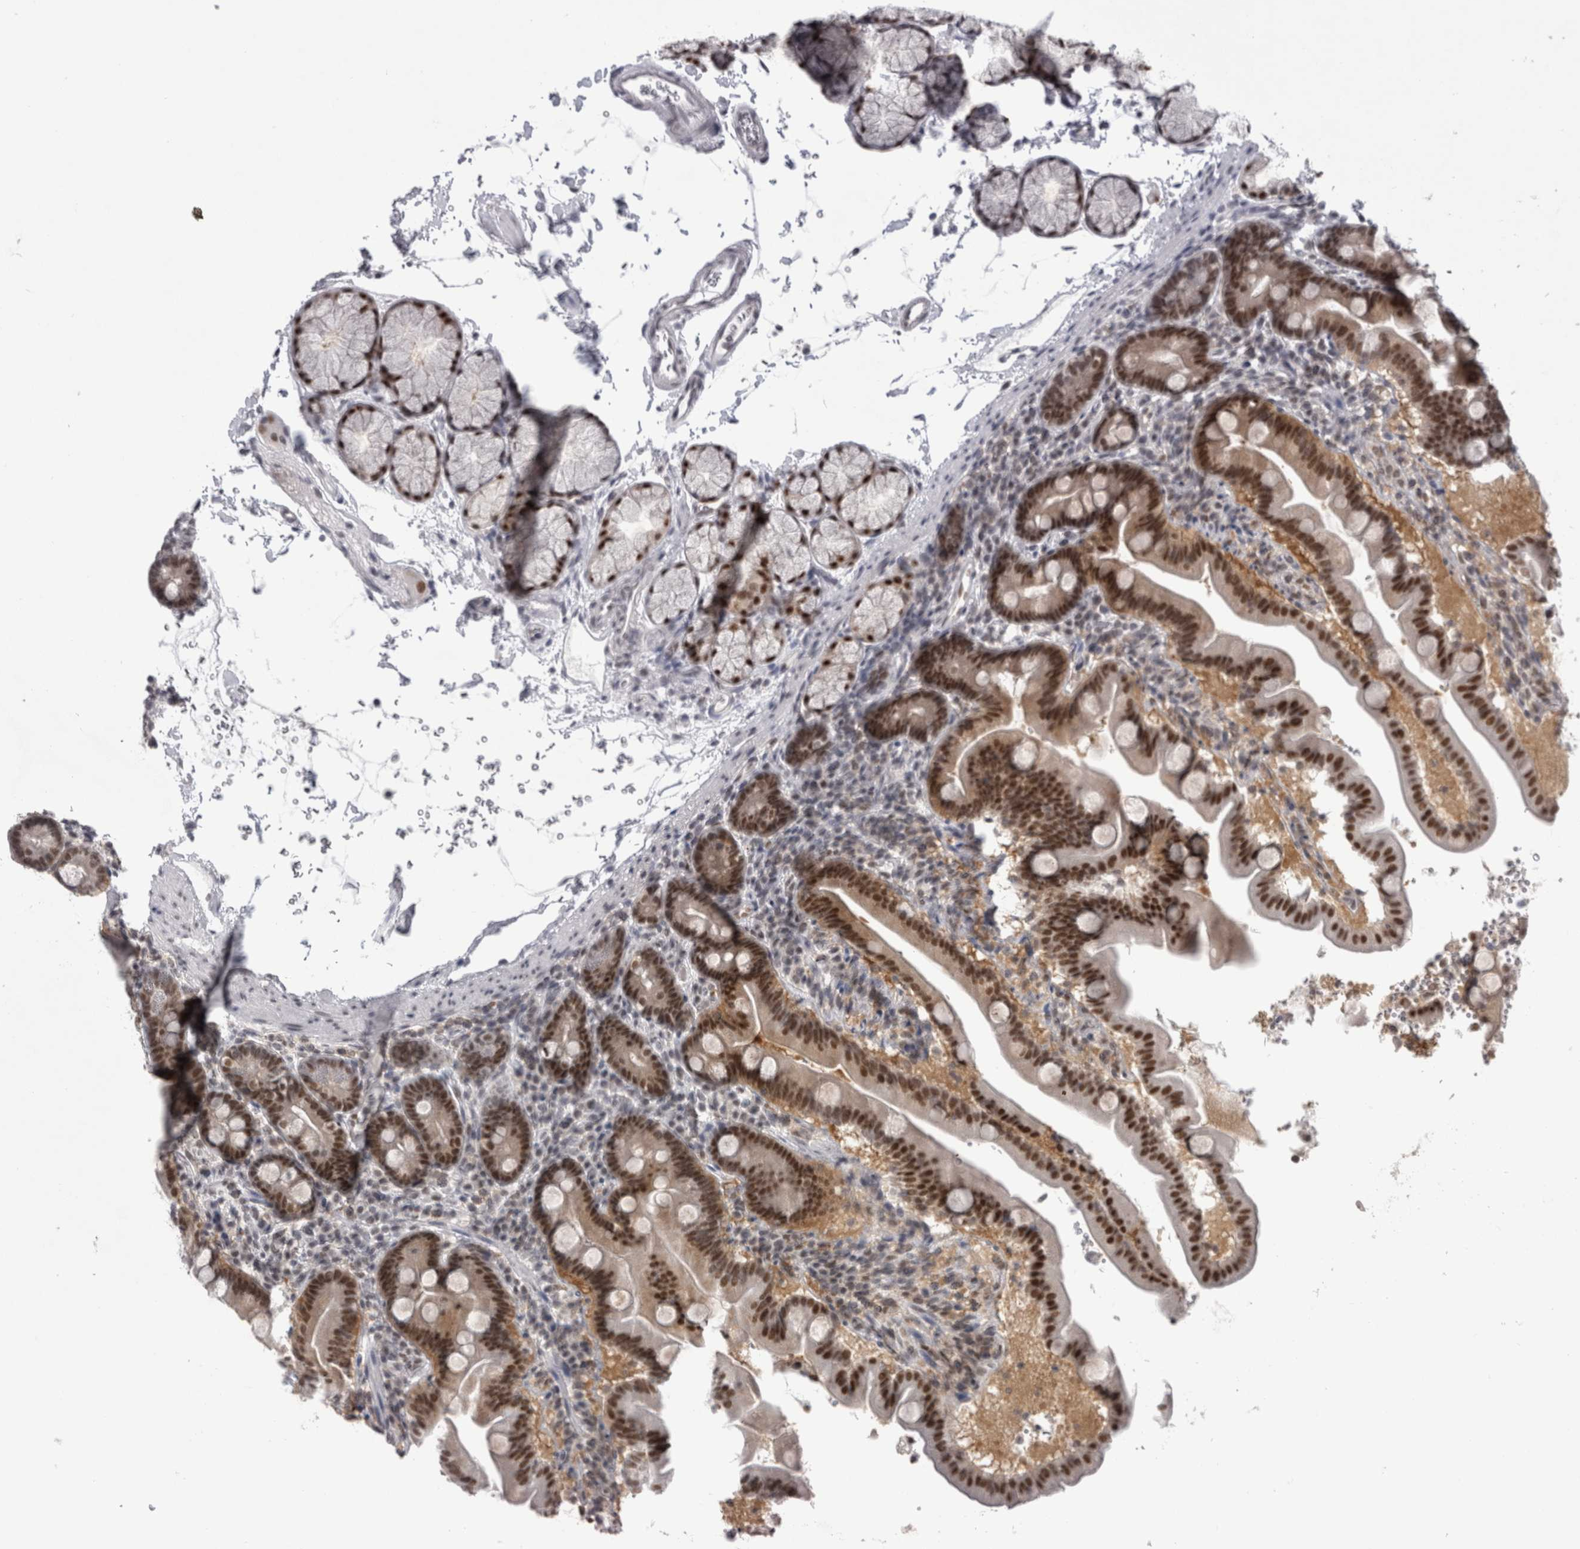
{"staining": {"intensity": "moderate", "quantity": ">75%", "location": "nuclear"}, "tissue": "duodenum", "cell_type": "Glandular cells", "image_type": "normal", "snomed": [{"axis": "morphology", "description": "Normal tissue, NOS"}, {"axis": "topography", "description": "Duodenum"}], "caption": "The photomicrograph shows staining of benign duodenum, revealing moderate nuclear protein positivity (brown color) within glandular cells.", "gene": "PSMB2", "patient": {"sex": "male", "age": 54}}